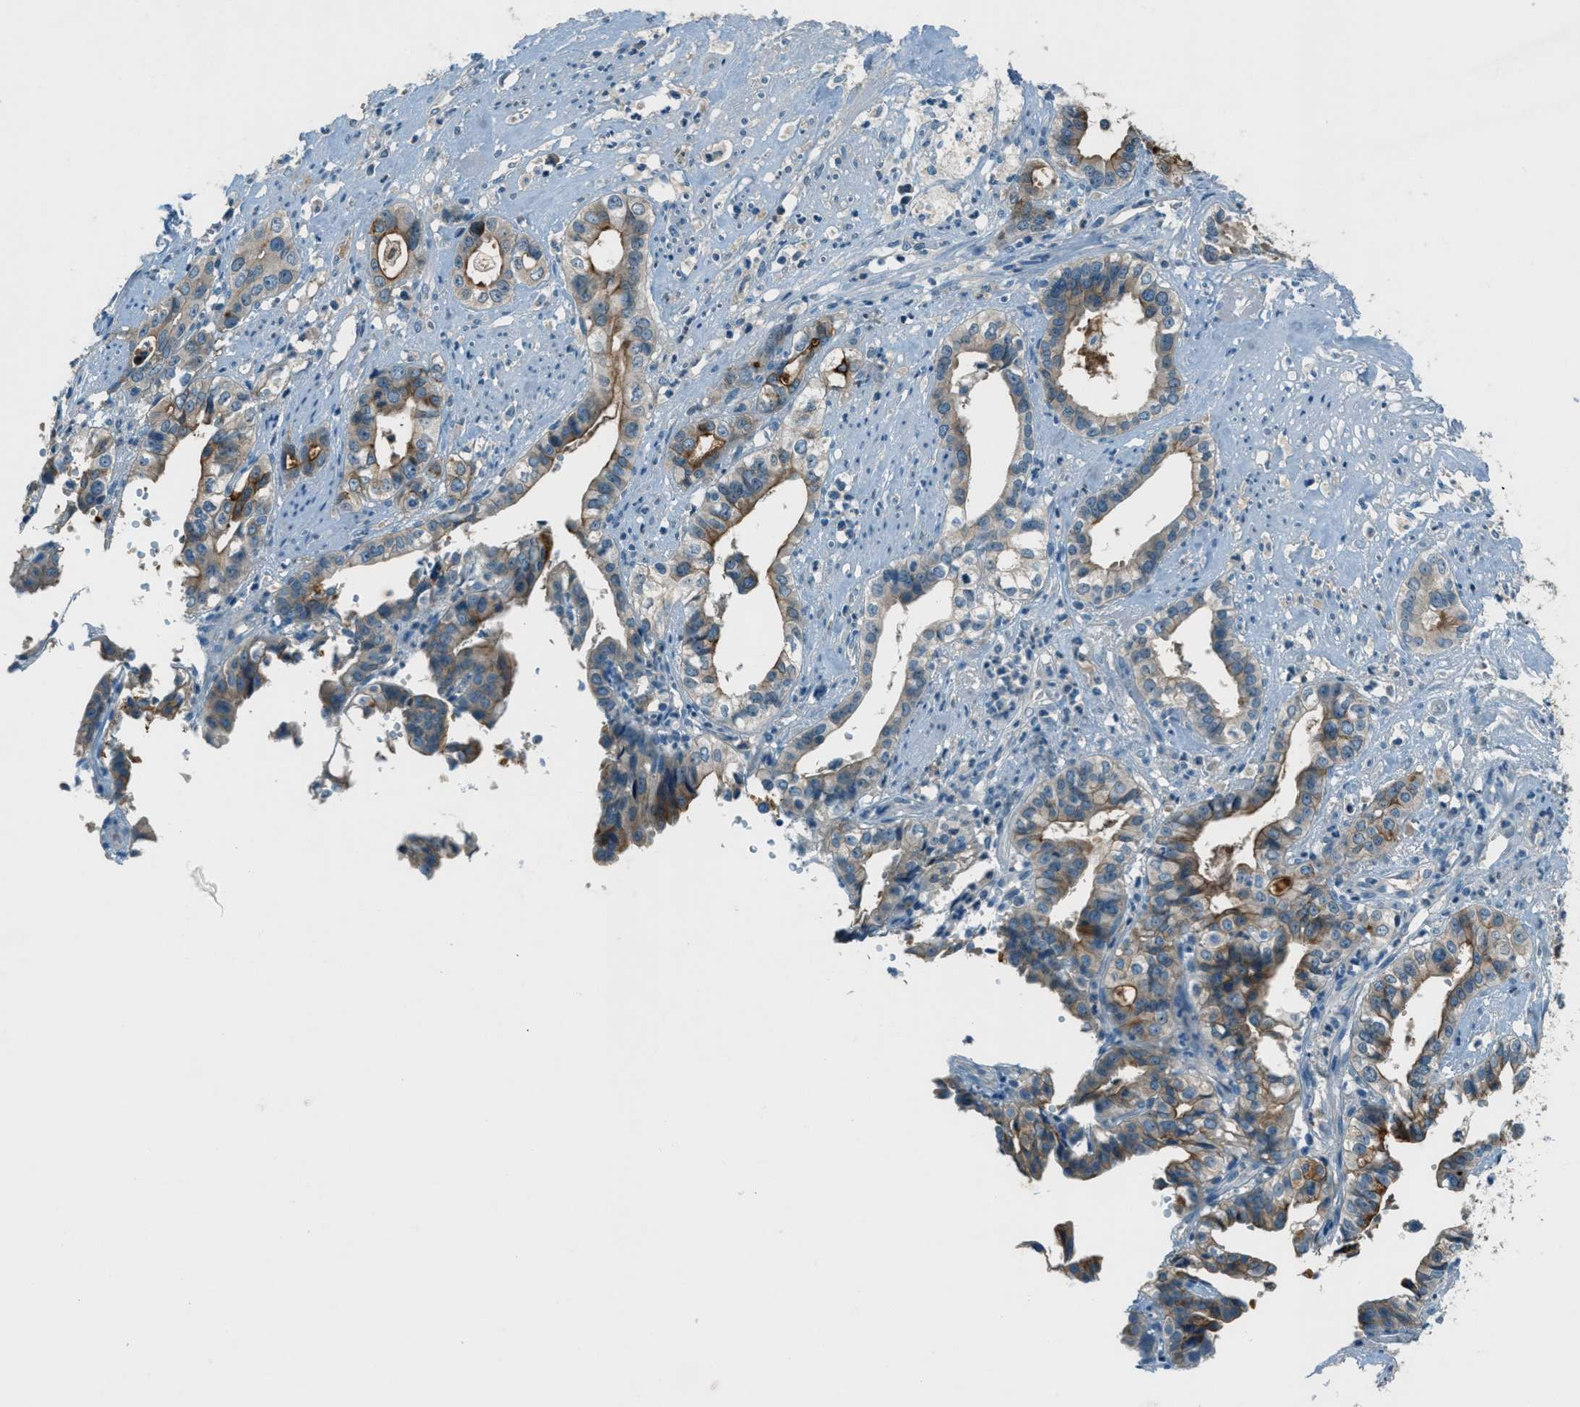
{"staining": {"intensity": "moderate", "quantity": "25%-75%", "location": "cytoplasmic/membranous"}, "tissue": "liver cancer", "cell_type": "Tumor cells", "image_type": "cancer", "snomed": [{"axis": "morphology", "description": "Cholangiocarcinoma"}, {"axis": "topography", "description": "Liver"}], "caption": "Brown immunohistochemical staining in human liver cholangiocarcinoma exhibits moderate cytoplasmic/membranous positivity in approximately 25%-75% of tumor cells.", "gene": "MSLN", "patient": {"sex": "female", "age": 61}}